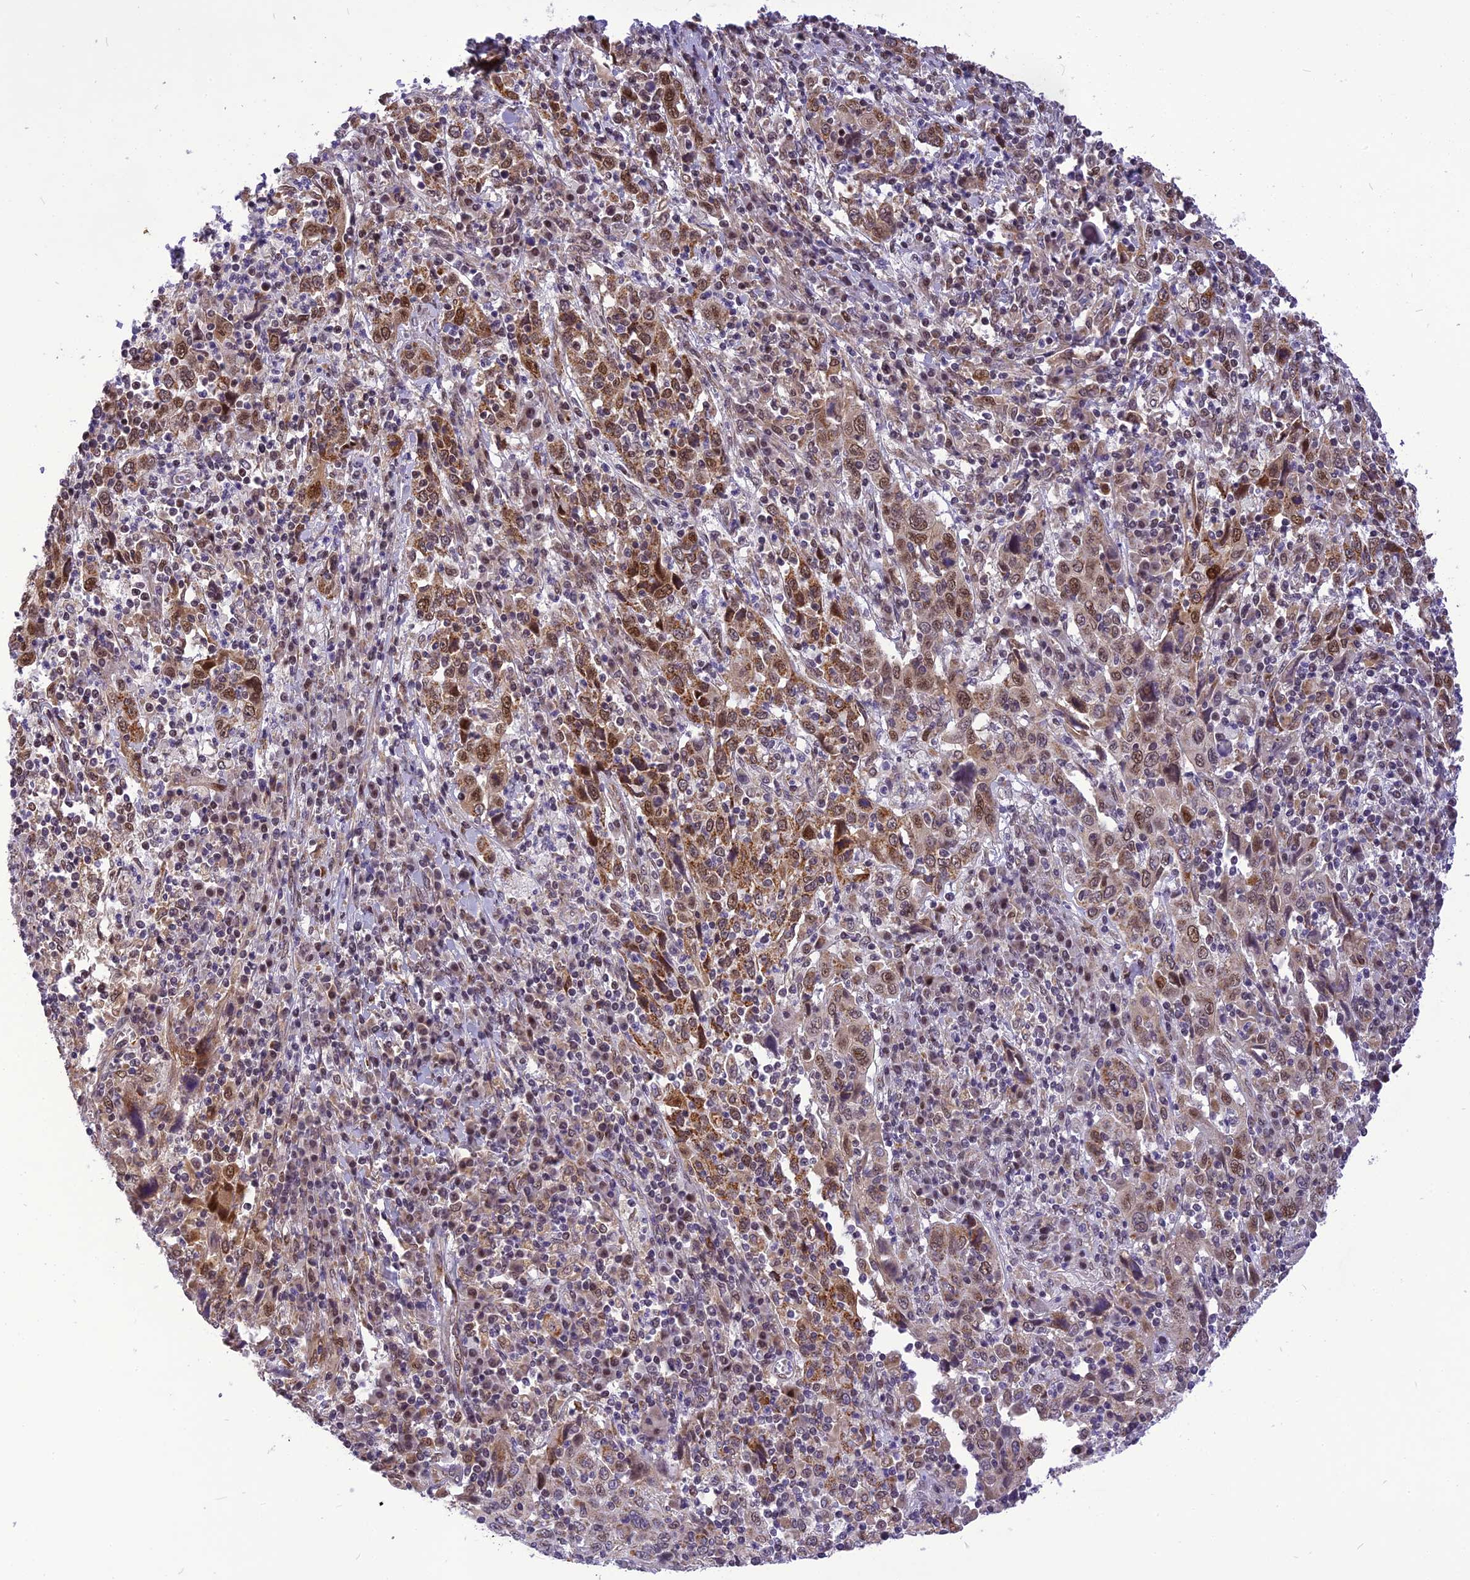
{"staining": {"intensity": "moderate", "quantity": "25%-75%", "location": "cytoplasmic/membranous,nuclear"}, "tissue": "cervical cancer", "cell_type": "Tumor cells", "image_type": "cancer", "snomed": [{"axis": "morphology", "description": "Squamous cell carcinoma, NOS"}, {"axis": "topography", "description": "Cervix"}], "caption": "DAB (3,3'-diaminobenzidine) immunohistochemical staining of cervical squamous cell carcinoma exhibits moderate cytoplasmic/membranous and nuclear protein expression in approximately 25%-75% of tumor cells. The protein is shown in brown color, while the nuclei are stained blue.", "gene": "CMC1", "patient": {"sex": "female", "age": 46}}